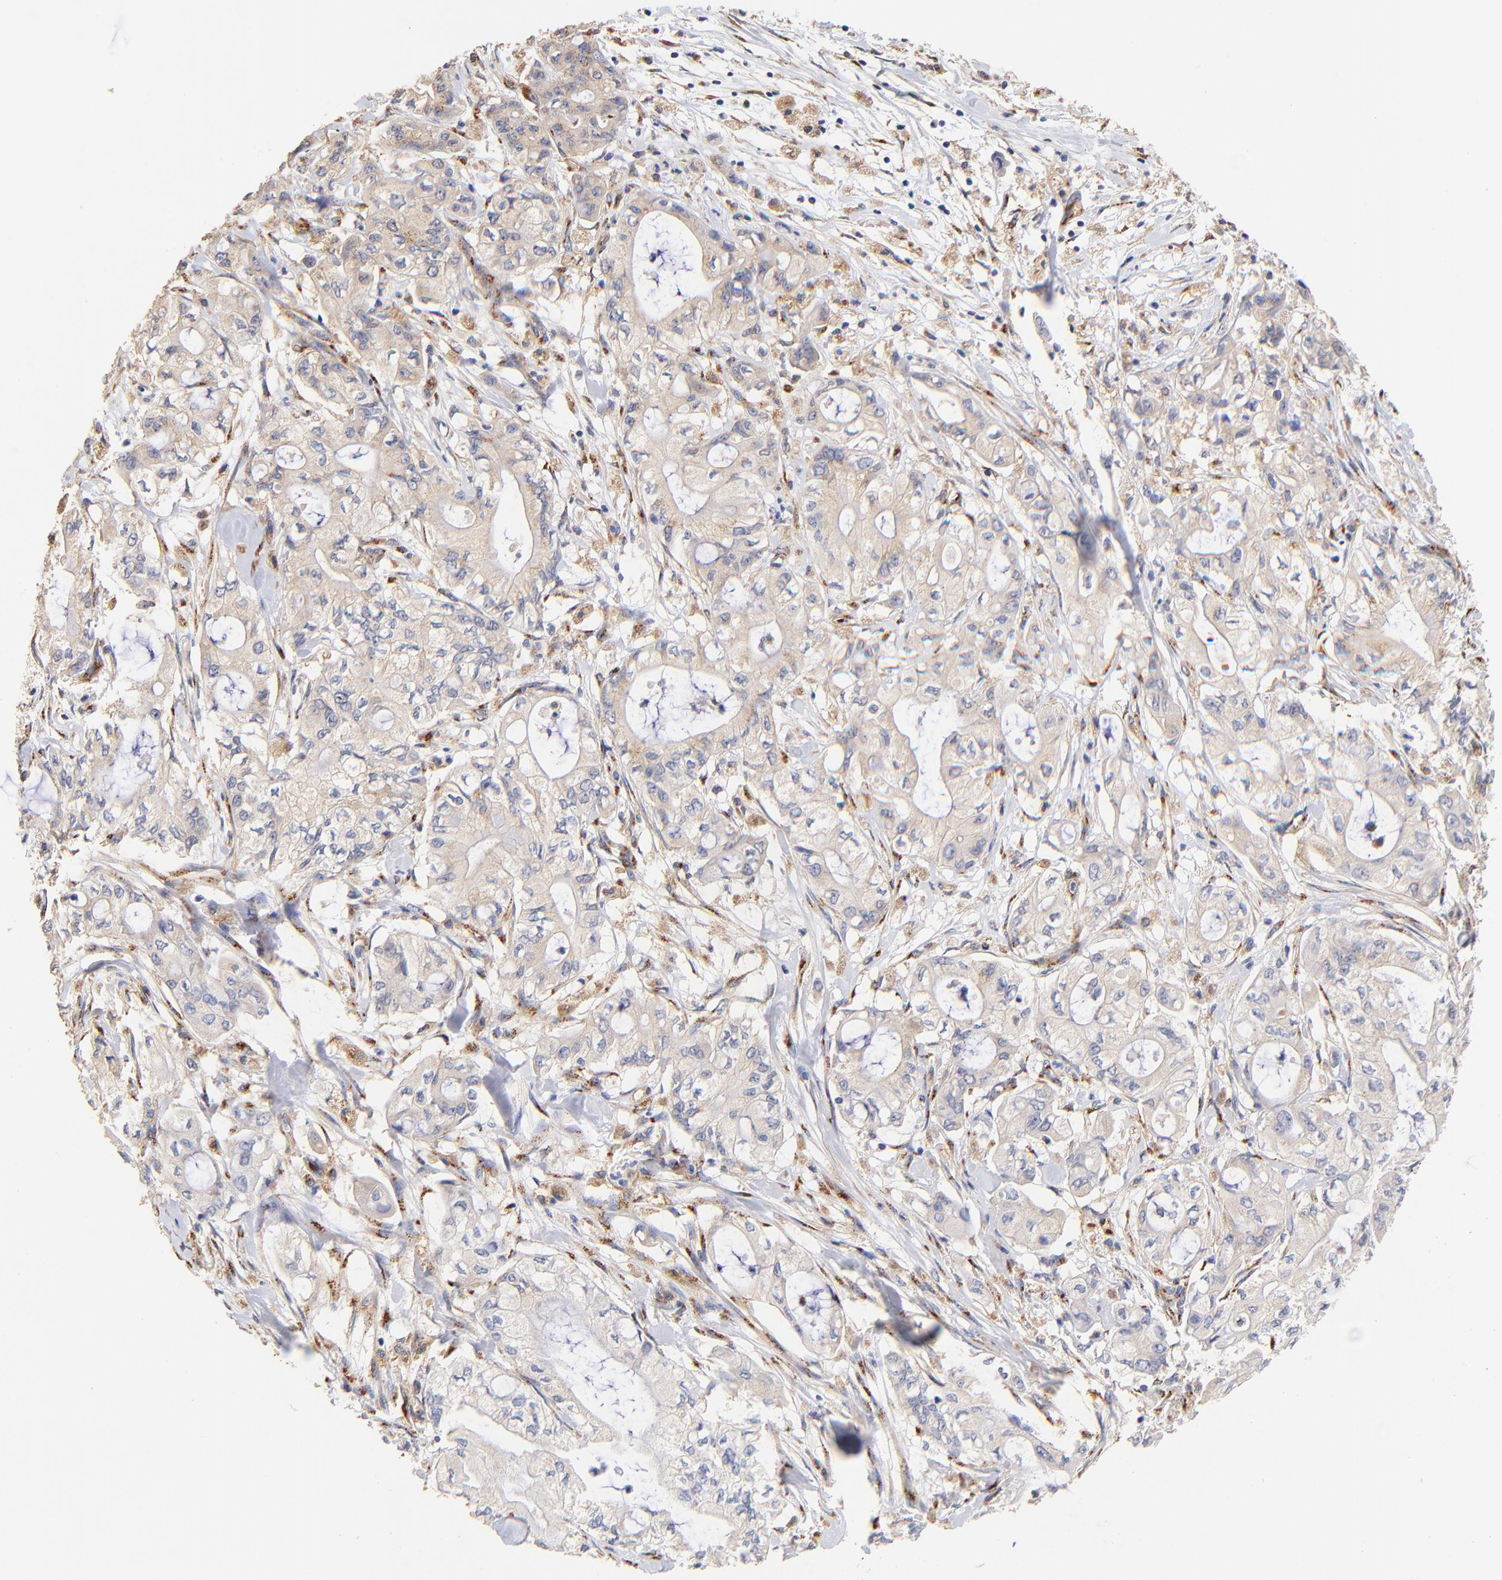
{"staining": {"intensity": "weak", "quantity": ">75%", "location": "cytoplasmic/membranous"}, "tissue": "pancreatic cancer", "cell_type": "Tumor cells", "image_type": "cancer", "snomed": [{"axis": "morphology", "description": "Adenocarcinoma, NOS"}, {"axis": "topography", "description": "Pancreas"}], "caption": "Pancreatic cancer (adenocarcinoma) stained with DAB IHC reveals low levels of weak cytoplasmic/membranous positivity in approximately >75% of tumor cells.", "gene": "FMNL3", "patient": {"sex": "male", "age": 79}}